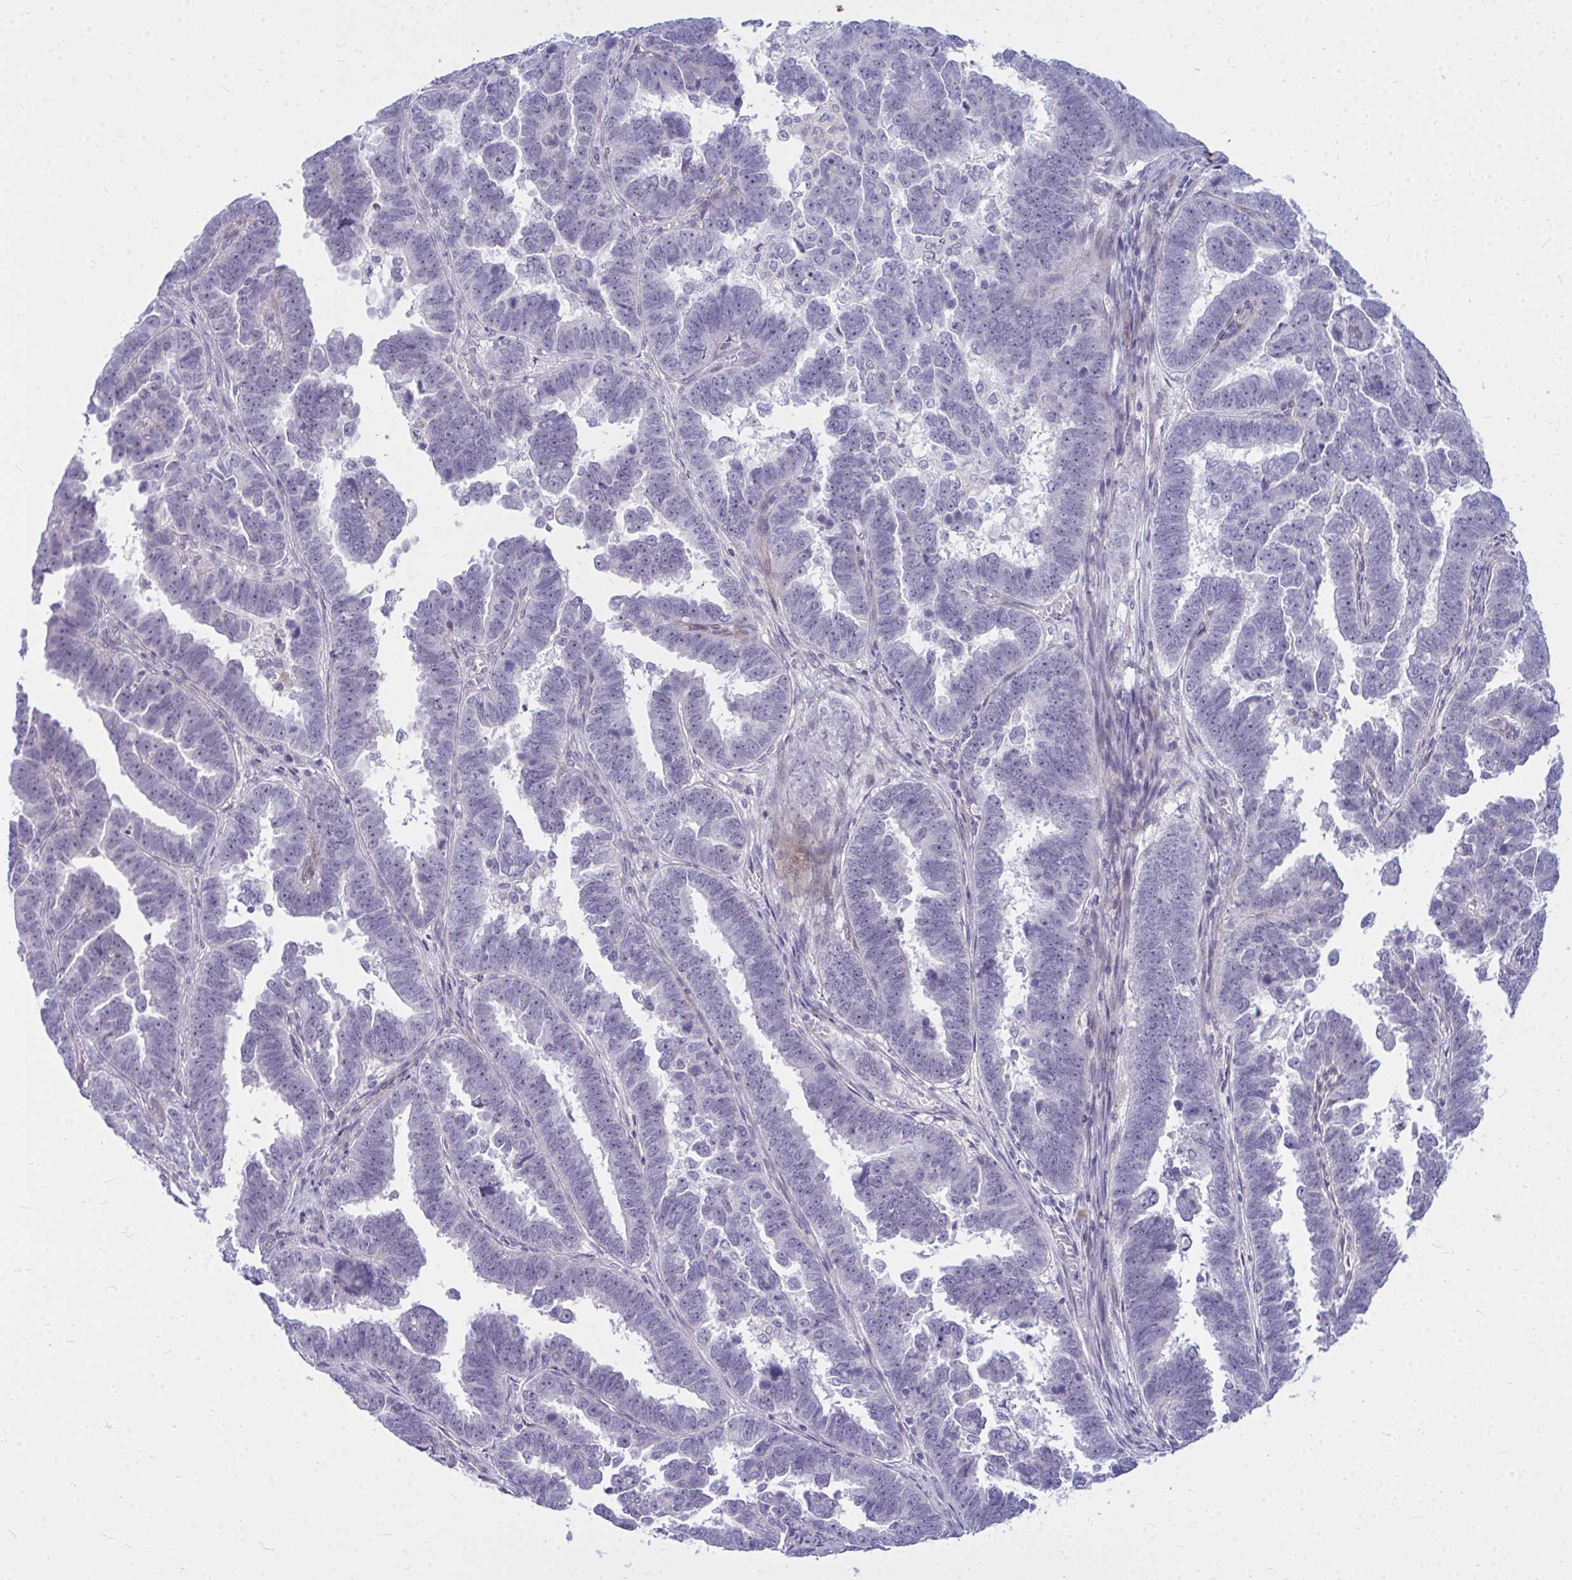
{"staining": {"intensity": "negative", "quantity": "none", "location": "none"}, "tissue": "endometrial cancer", "cell_type": "Tumor cells", "image_type": "cancer", "snomed": [{"axis": "morphology", "description": "Adenocarcinoma, NOS"}, {"axis": "topography", "description": "Endometrium"}], "caption": "Human endometrial cancer (adenocarcinoma) stained for a protein using IHC displays no expression in tumor cells.", "gene": "ZSCAN25", "patient": {"sex": "female", "age": 75}}